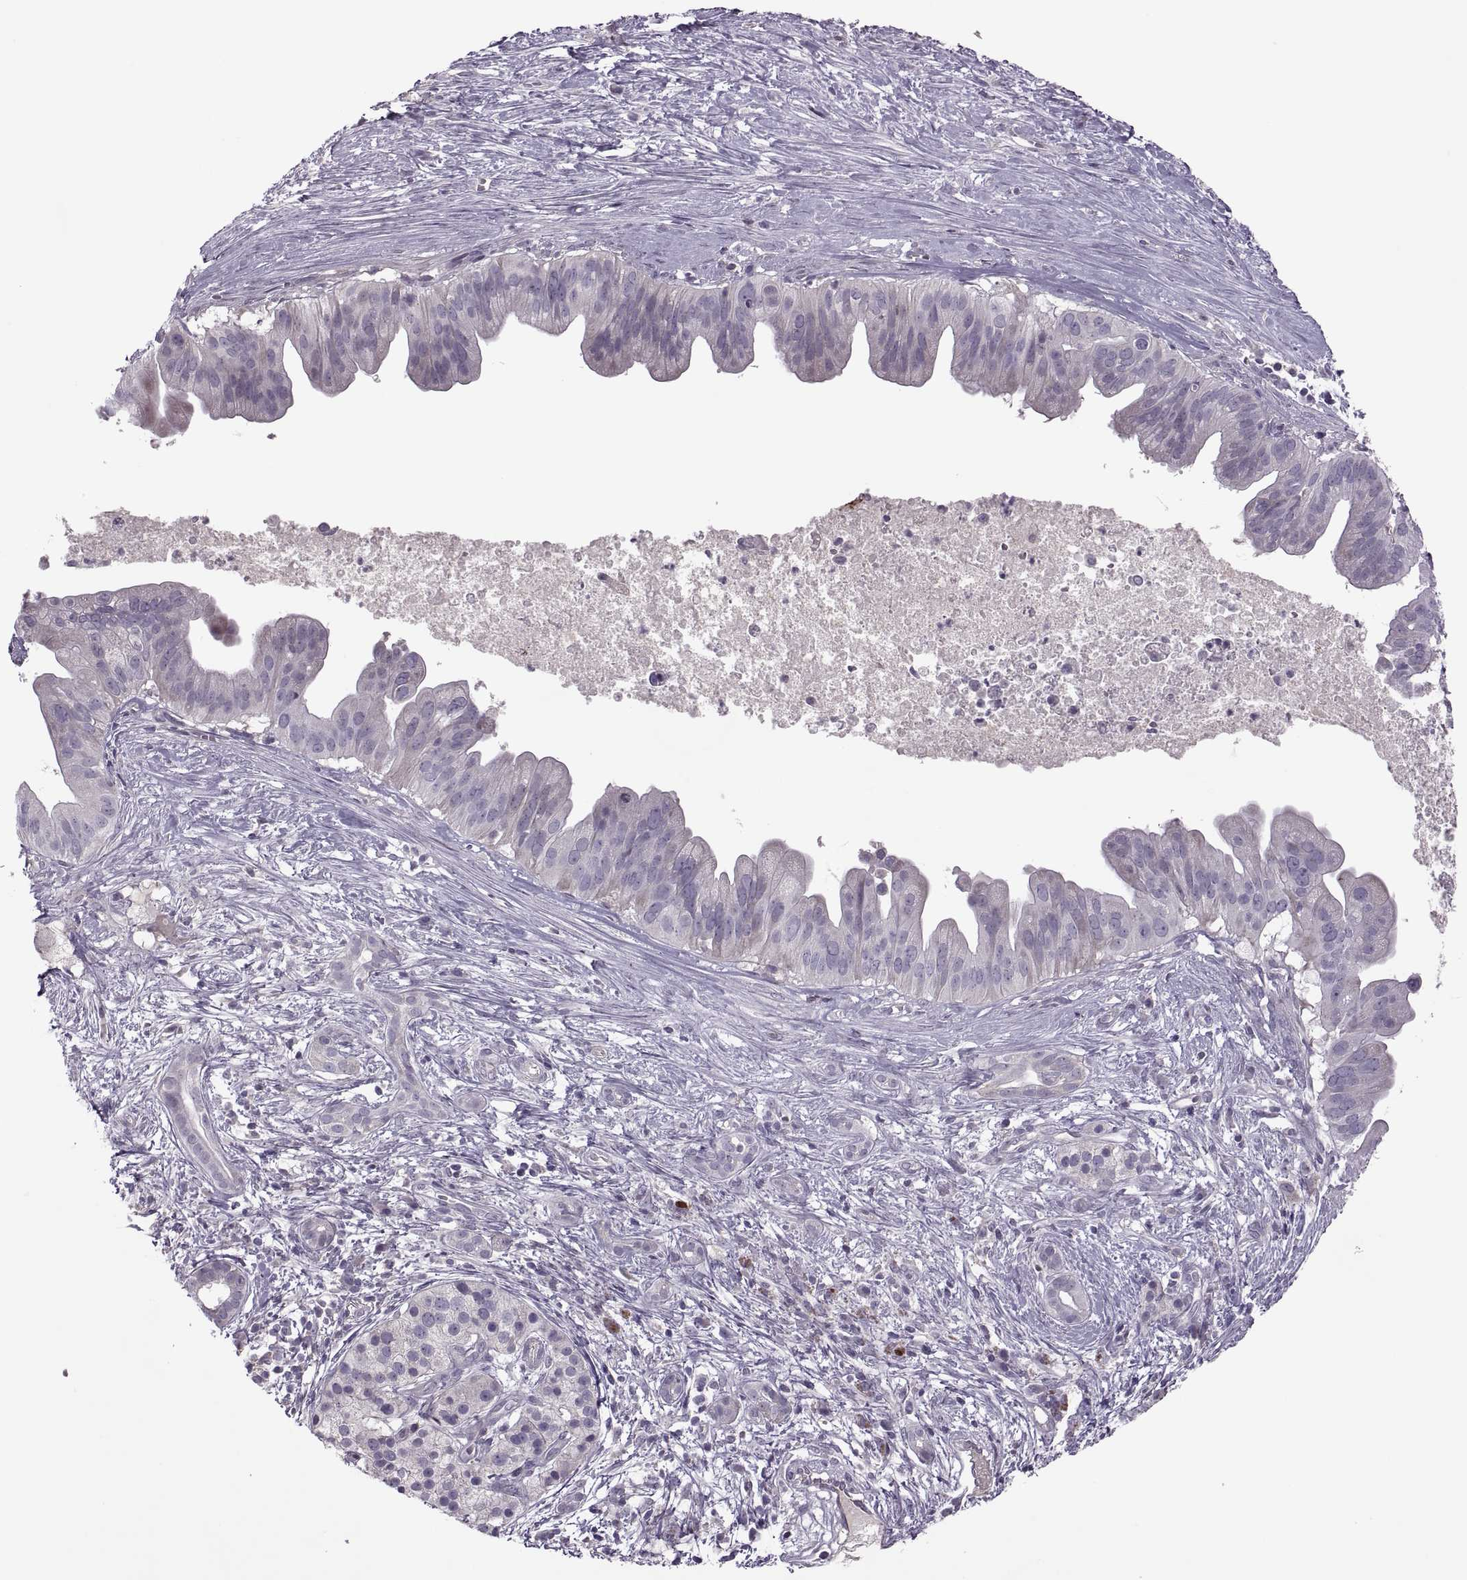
{"staining": {"intensity": "negative", "quantity": "none", "location": "none"}, "tissue": "pancreatic cancer", "cell_type": "Tumor cells", "image_type": "cancer", "snomed": [{"axis": "morphology", "description": "Adenocarcinoma, NOS"}, {"axis": "topography", "description": "Pancreas"}], "caption": "Immunohistochemistry (IHC) of human pancreatic cancer (adenocarcinoma) demonstrates no positivity in tumor cells.", "gene": "ODF3", "patient": {"sex": "male", "age": 61}}